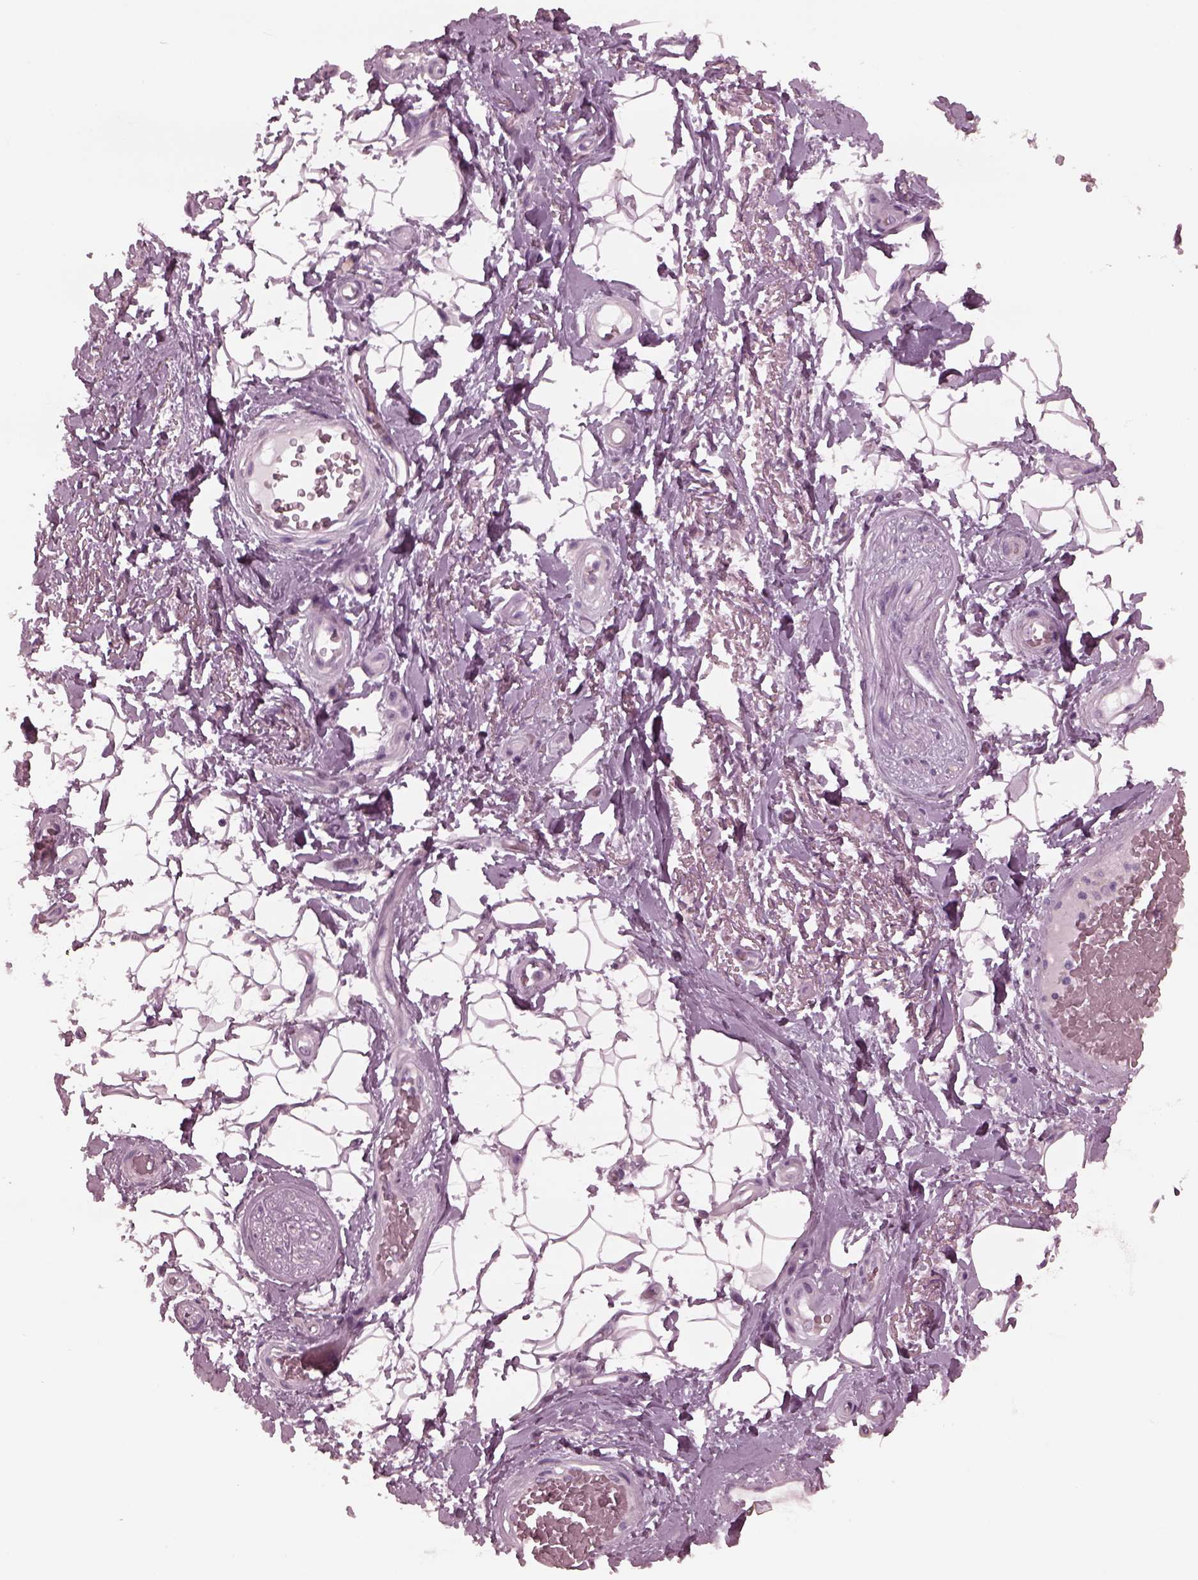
{"staining": {"intensity": "negative", "quantity": "none", "location": "none"}, "tissue": "adipose tissue", "cell_type": "Adipocytes", "image_type": "normal", "snomed": [{"axis": "morphology", "description": "Normal tissue, NOS"}, {"axis": "topography", "description": "Anal"}, {"axis": "topography", "description": "Peripheral nerve tissue"}], "caption": "IHC histopathology image of unremarkable adipose tissue stained for a protein (brown), which displays no staining in adipocytes.", "gene": "YY2", "patient": {"sex": "male", "age": 53}}